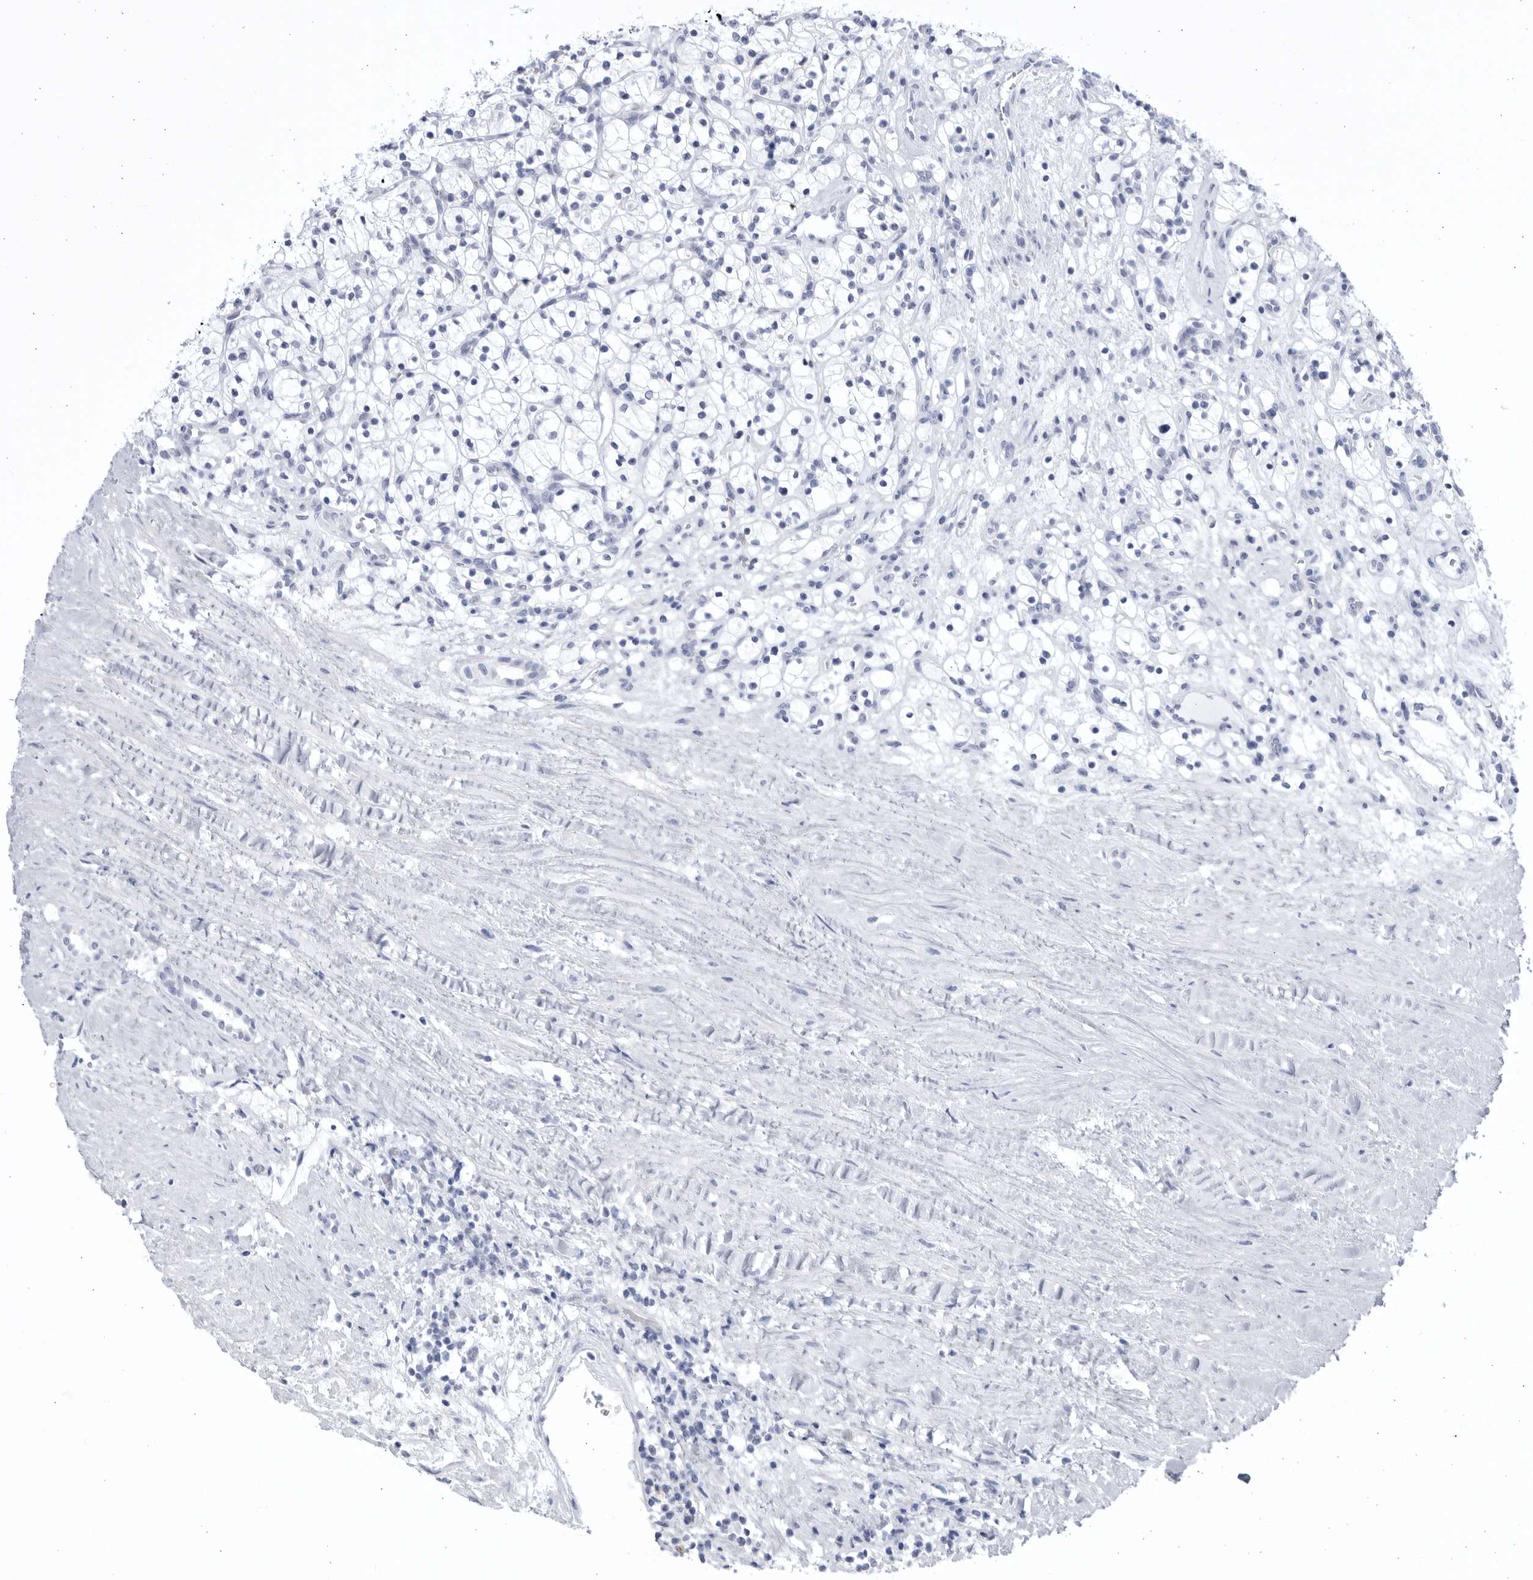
{"staining": {"intensity": "negative", "quantity": "none", "location": "none"}, "tissue": "renal cancer", "cell_type": "Tumor cells", "image_type": "cancer", "snomed": [{"axis": "morphology", "description": "Adenocarcinoma, NOS"}, {"axis": "topography", "description": "Kidney"}], "caption": "Tumor cells show no significant protein positivity in renal cancer.", "gene": "CCDC181", "patient": {"sex": "female", "age": 57}}